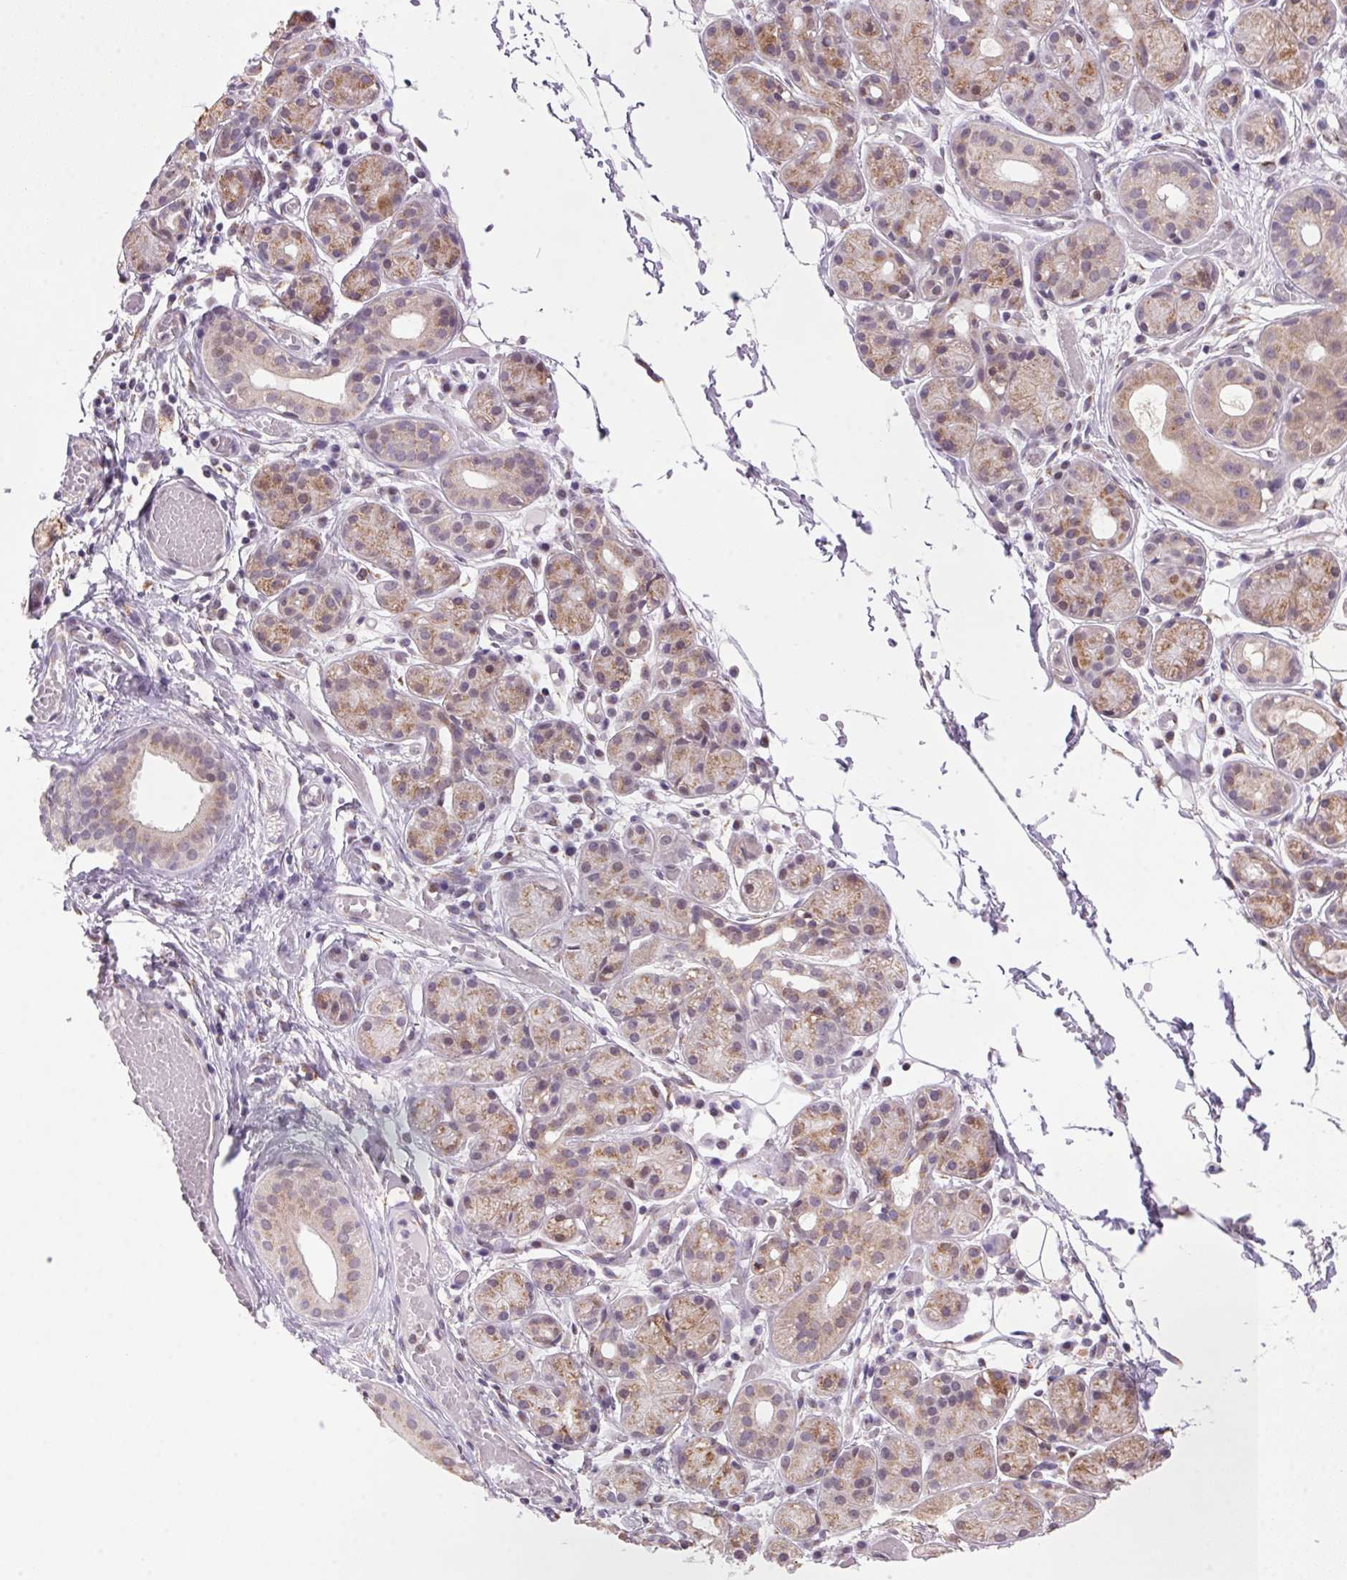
{"staining": {"intensity": "moderate", "quantity": "25%-75%", "location": "cytoplasmic/membranous"}, "tissue": "salivary gland", "cell_type": "Glandular cells", "image_type": "normal", "snomed": [{"axis": "morphology", "description": "Normal tissue, NOS"}, {"axis": "topography", "description": "Salivary gland"}, {"axis": "topography", "description": "Peripheral nerve tissue"}], "caption": "Immunohistochemical staining of benign salivary gland demonstrates moderate cytoplasmic/membranous protein expression in approximately 25%-75% of glandular cells.", "gene": "AKR1E2", "patient": {"sex": "male", "age": 71}}